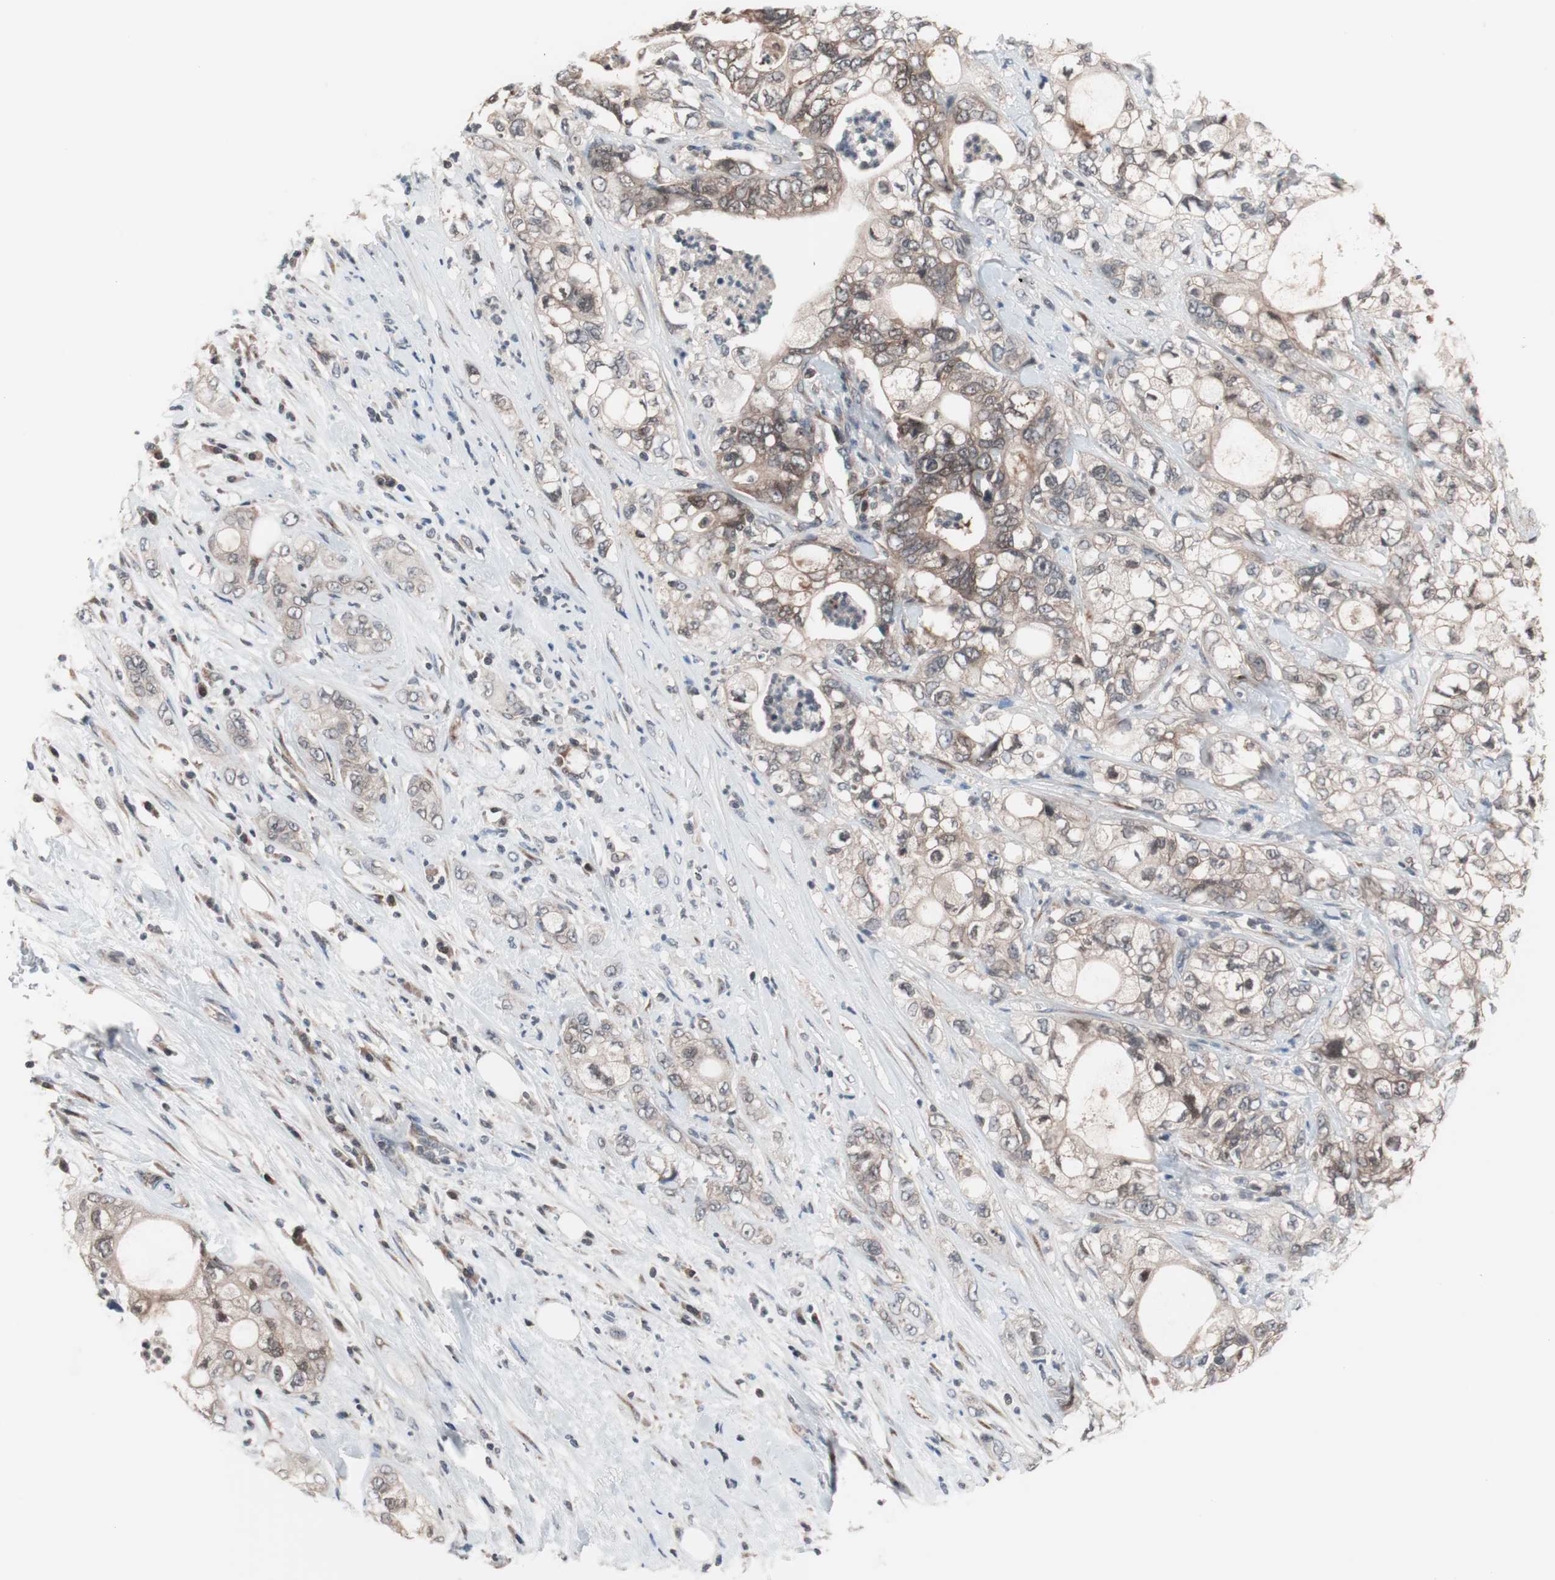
{"staining": {"intensity": "negative", "quantity": "none", "location": "none"}, "tissue": "pancreatic cancer", "cell_type": "Tumor cells", "image_type": "cancer", "snomed": [{"axis": "morphology", "description": "Adenocarcinoma, NOS"}, {"axis": "topography", "description": "Pancreas"}], "caption": "An immunohistochemistry image of adenocarcinoma (pancreatic) is shown. There is no staining in tumor cells of adenocarcinoma (pancreatic).", "gene": "IRS1", "patient": {"sex": "male", "age": 70}}